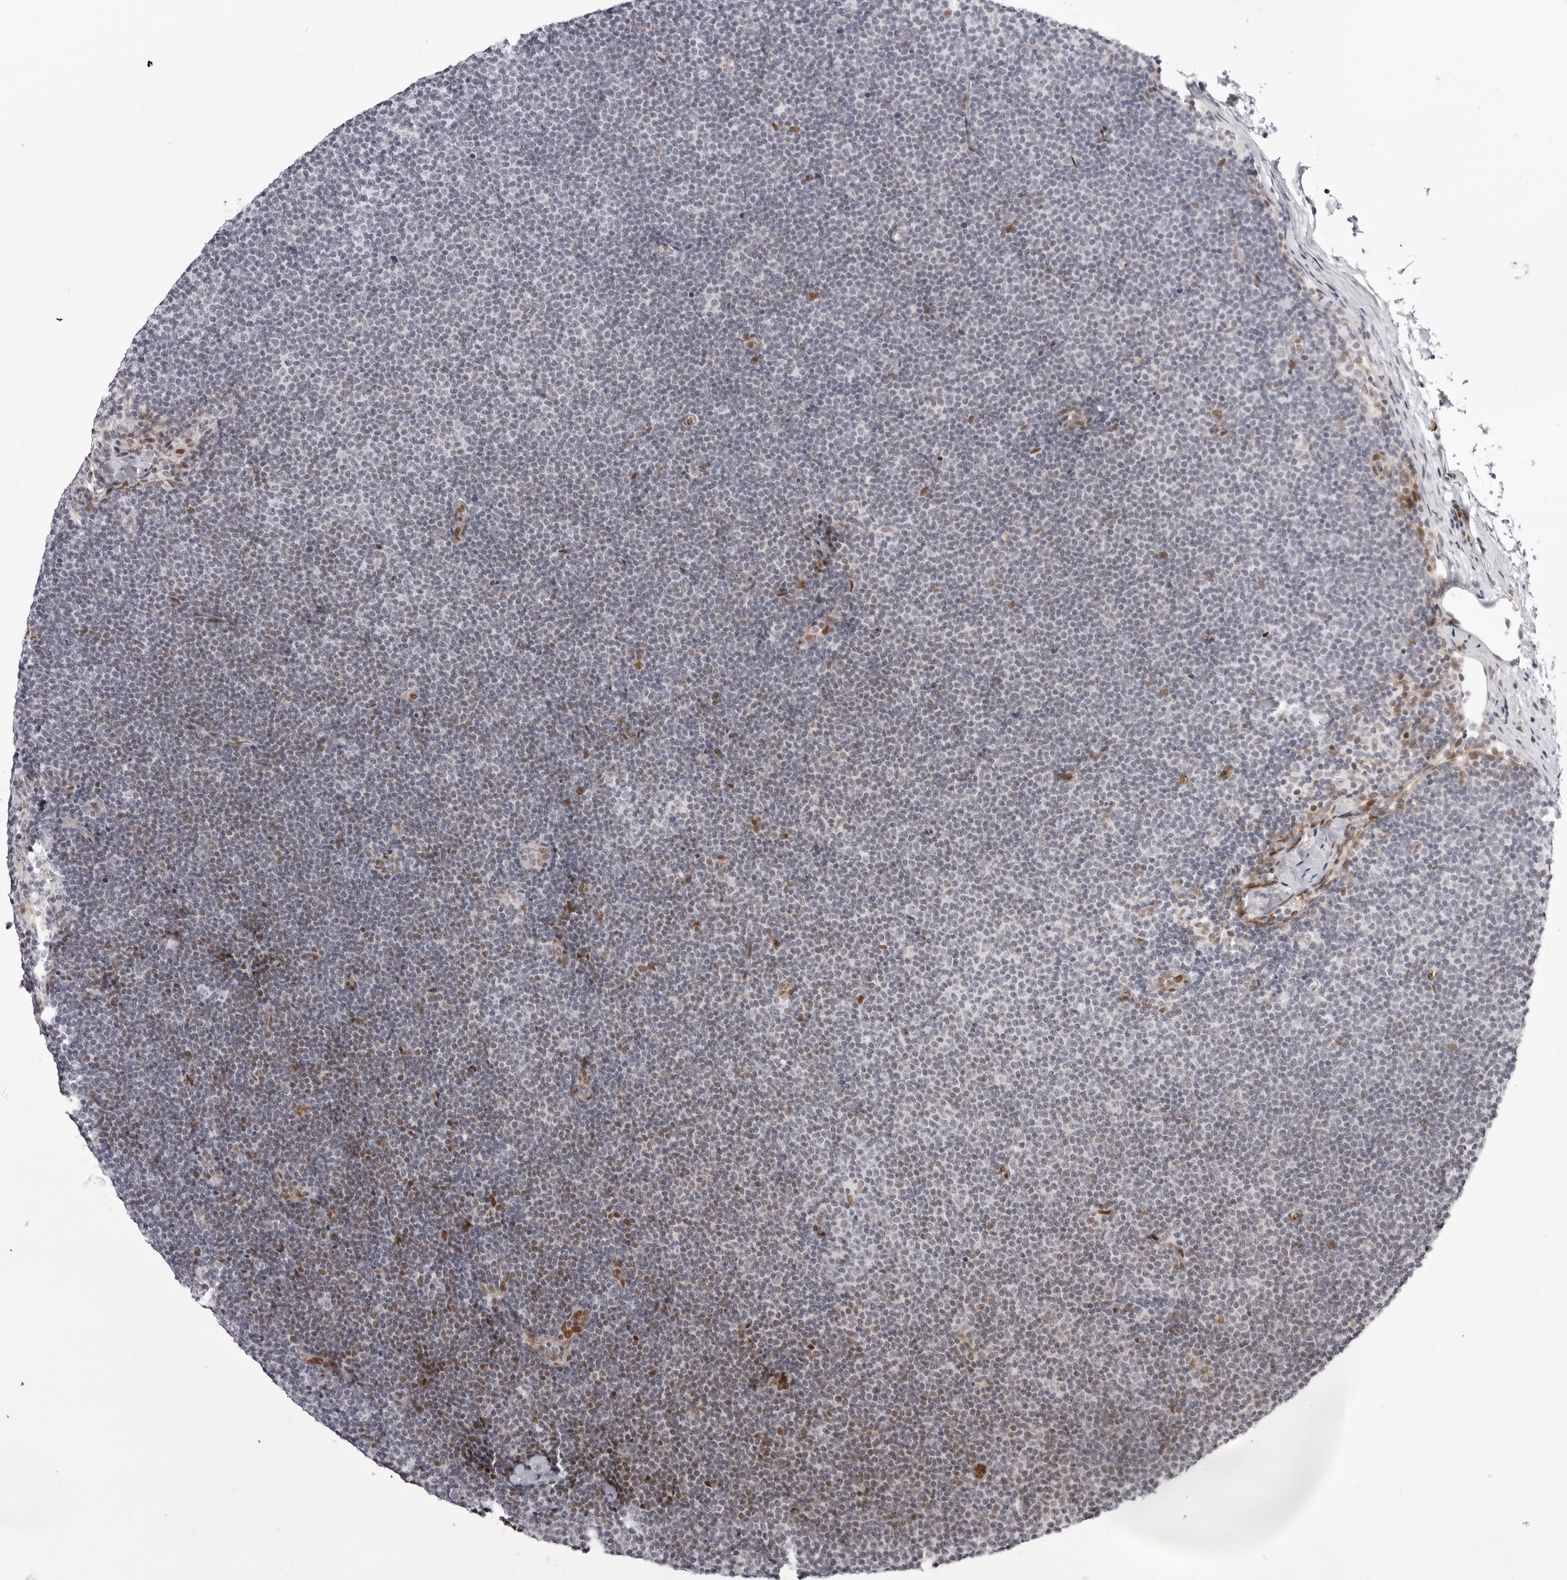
{"staining": {"intensity": "negative", "quantity": "none", "location": "none"}, "tissue": "lymphoma", "cell_type": "Tumor cells", "image_type": "cancer", "snomed": [{"axis": "morphology", "description": "Malignant lymphoma, non-Hodgkin's type, Low grade"}, {"axis": "topography", "description": "Lymph node"}], "caption": "Malignant lymphoma, non-Hodgkin's type (low-grade) stained for a protein using immunohistochemistry (IHC) demonstrates no positivity tumor cells.", "gene": "NTPCR", "patient": {"sex": "female", "age": 53}}